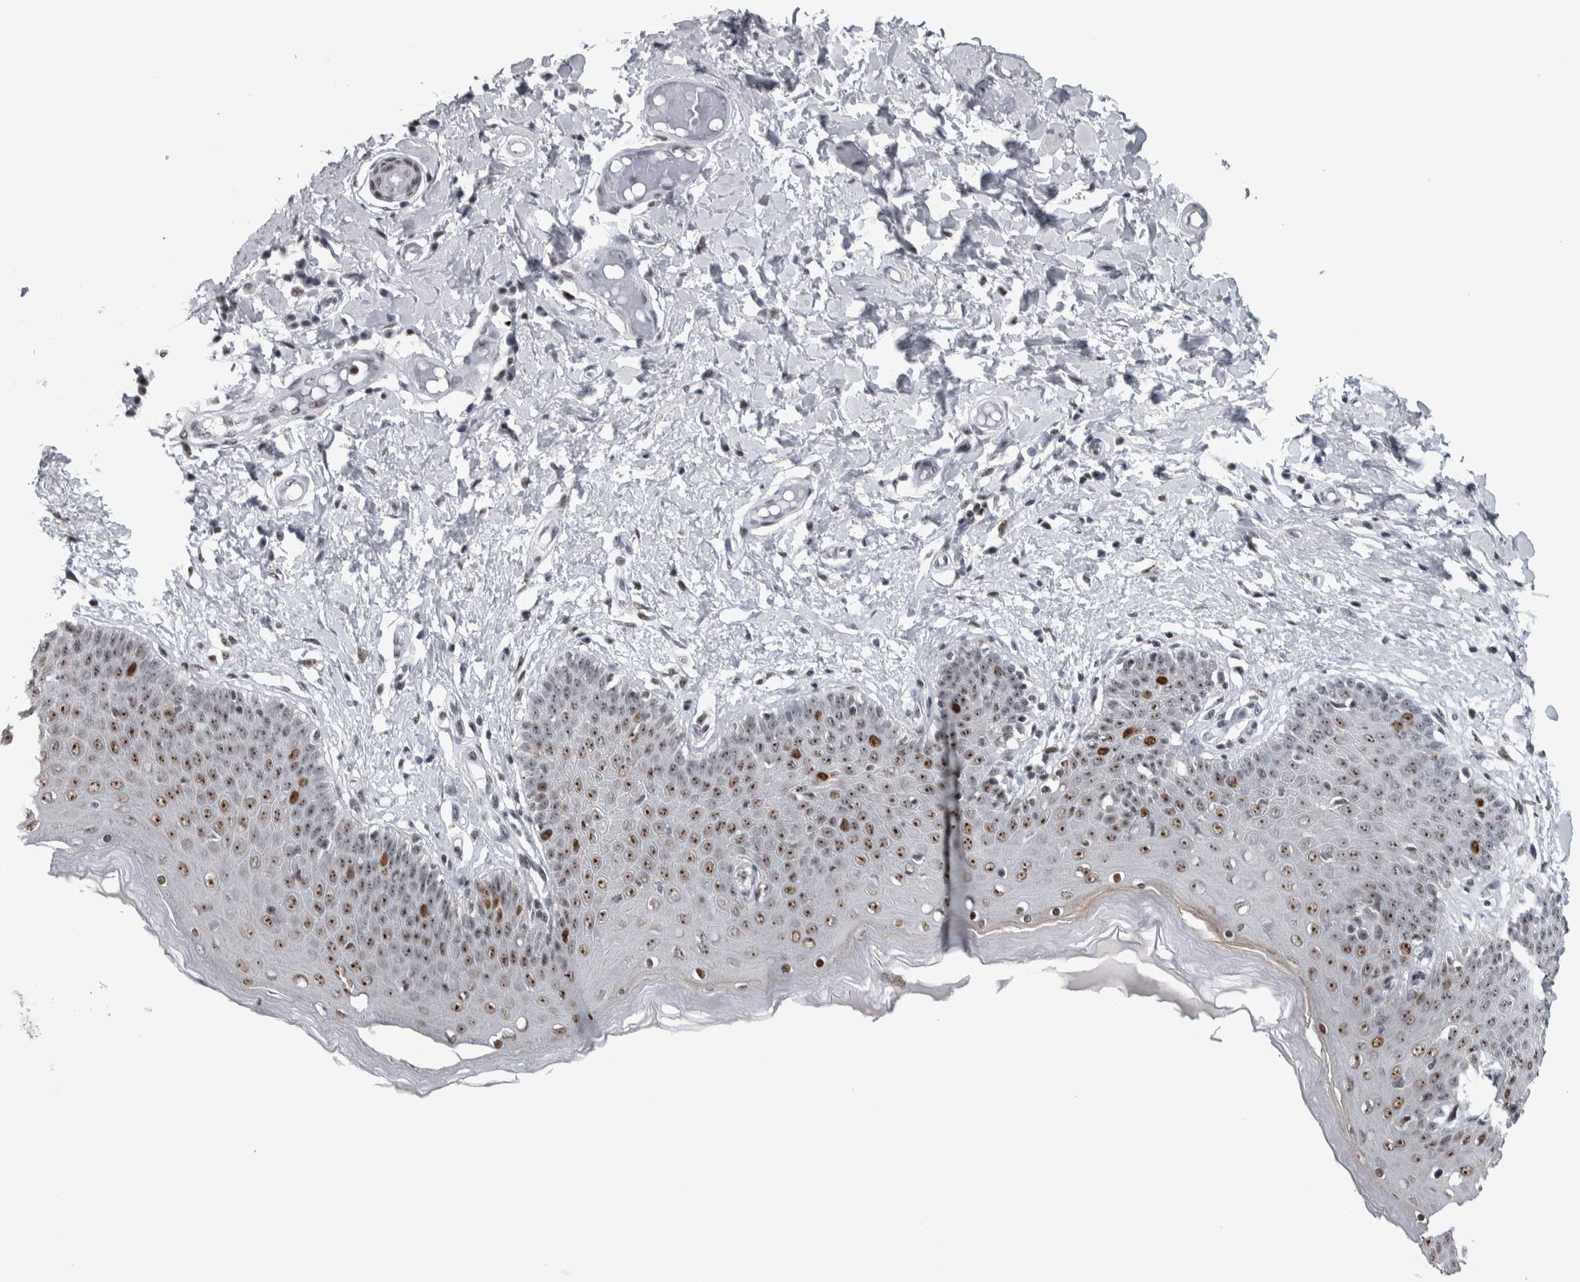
{"staining": {"intensity": "strong", "quantity": ">75%", "location": "nuclear"}, "tissue": "skin", "cell_type": "Epidermal cells", "image_type": "normal", "snomed": [{"axis": "morphology", "description": "Normal tissue, NOS"}, {"axis": "topography", "description": "Vulva"}], "caption": "An IHC micrograph of unremarkable tissue is shown. Protein staining in brown highlights strong nuclear positivity in skin within epidermal cells. The staining is performed using DAB (3,3'-diaminobenzidine) brown chromogen to label protein expression. The nuclei are counter-stained blue using hematoxylin.", "gene": "TOP2B", "patient": {"sex": "female", "age": 66}}